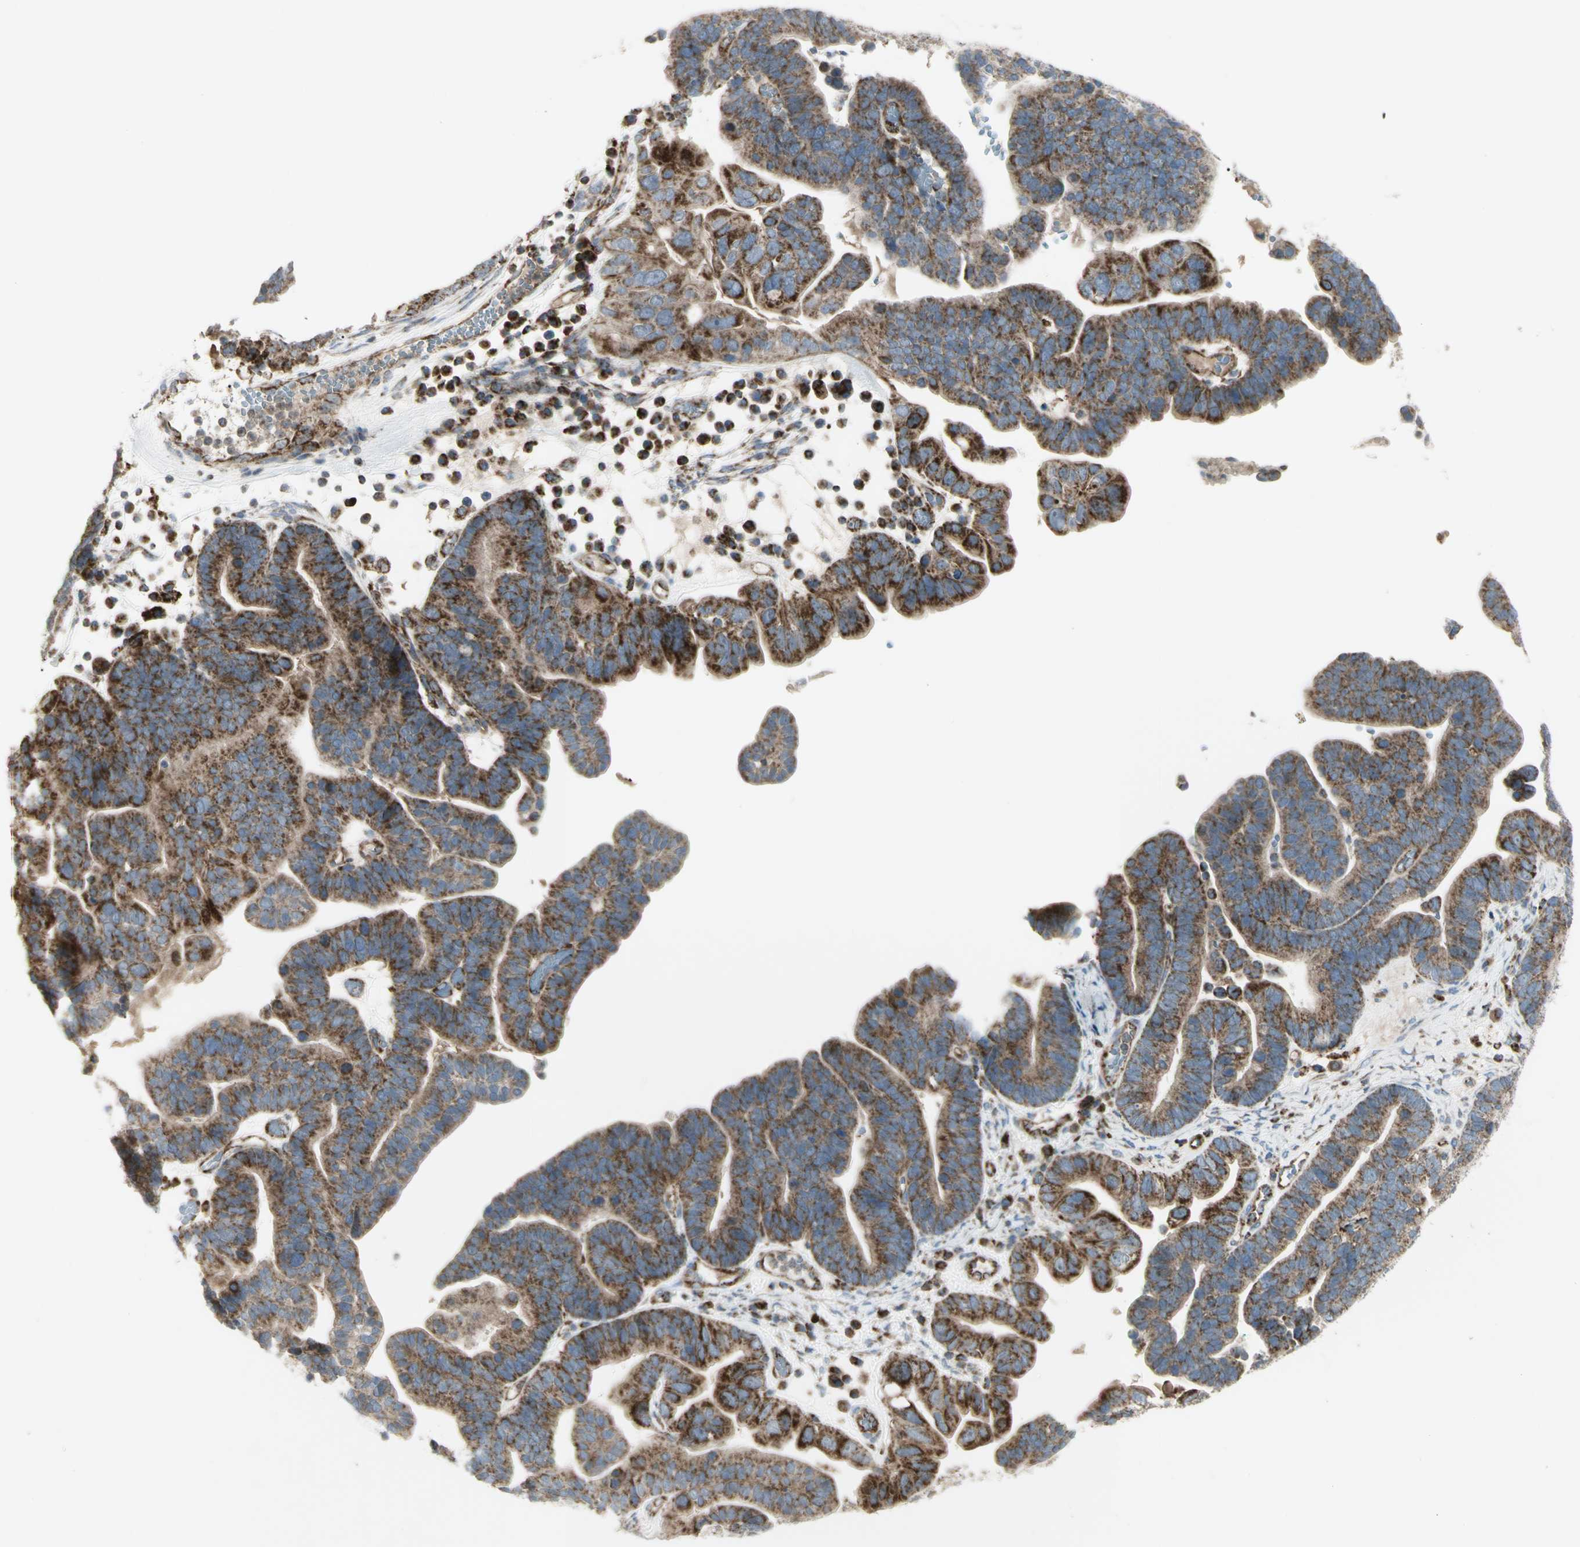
{"staining": {"intensity": "strong", "quantity": ">75%", "location": "cytoplasmic/membranous"}, "tissue": "ovarian cancer", "cell_type": "Tumor cells", "image_type": "cancer", "snomed": [{"axis": "morphology", "description": "Cystadenocarcinoma, serous, NOS"}, {"axis": "topography", "description": "Ovary"}], "caption": "Serous cystadenocarcinoma (ovarian) was stained to show a protein in brown. There is high levels of strong cytoplasmic/membranous expression in about >75% of tumor cells. (Brightfield microscopy of DAB IHC at high magnification).", "gene": "CYB5R1", "patient": {"sex": "female", "age": 56}}